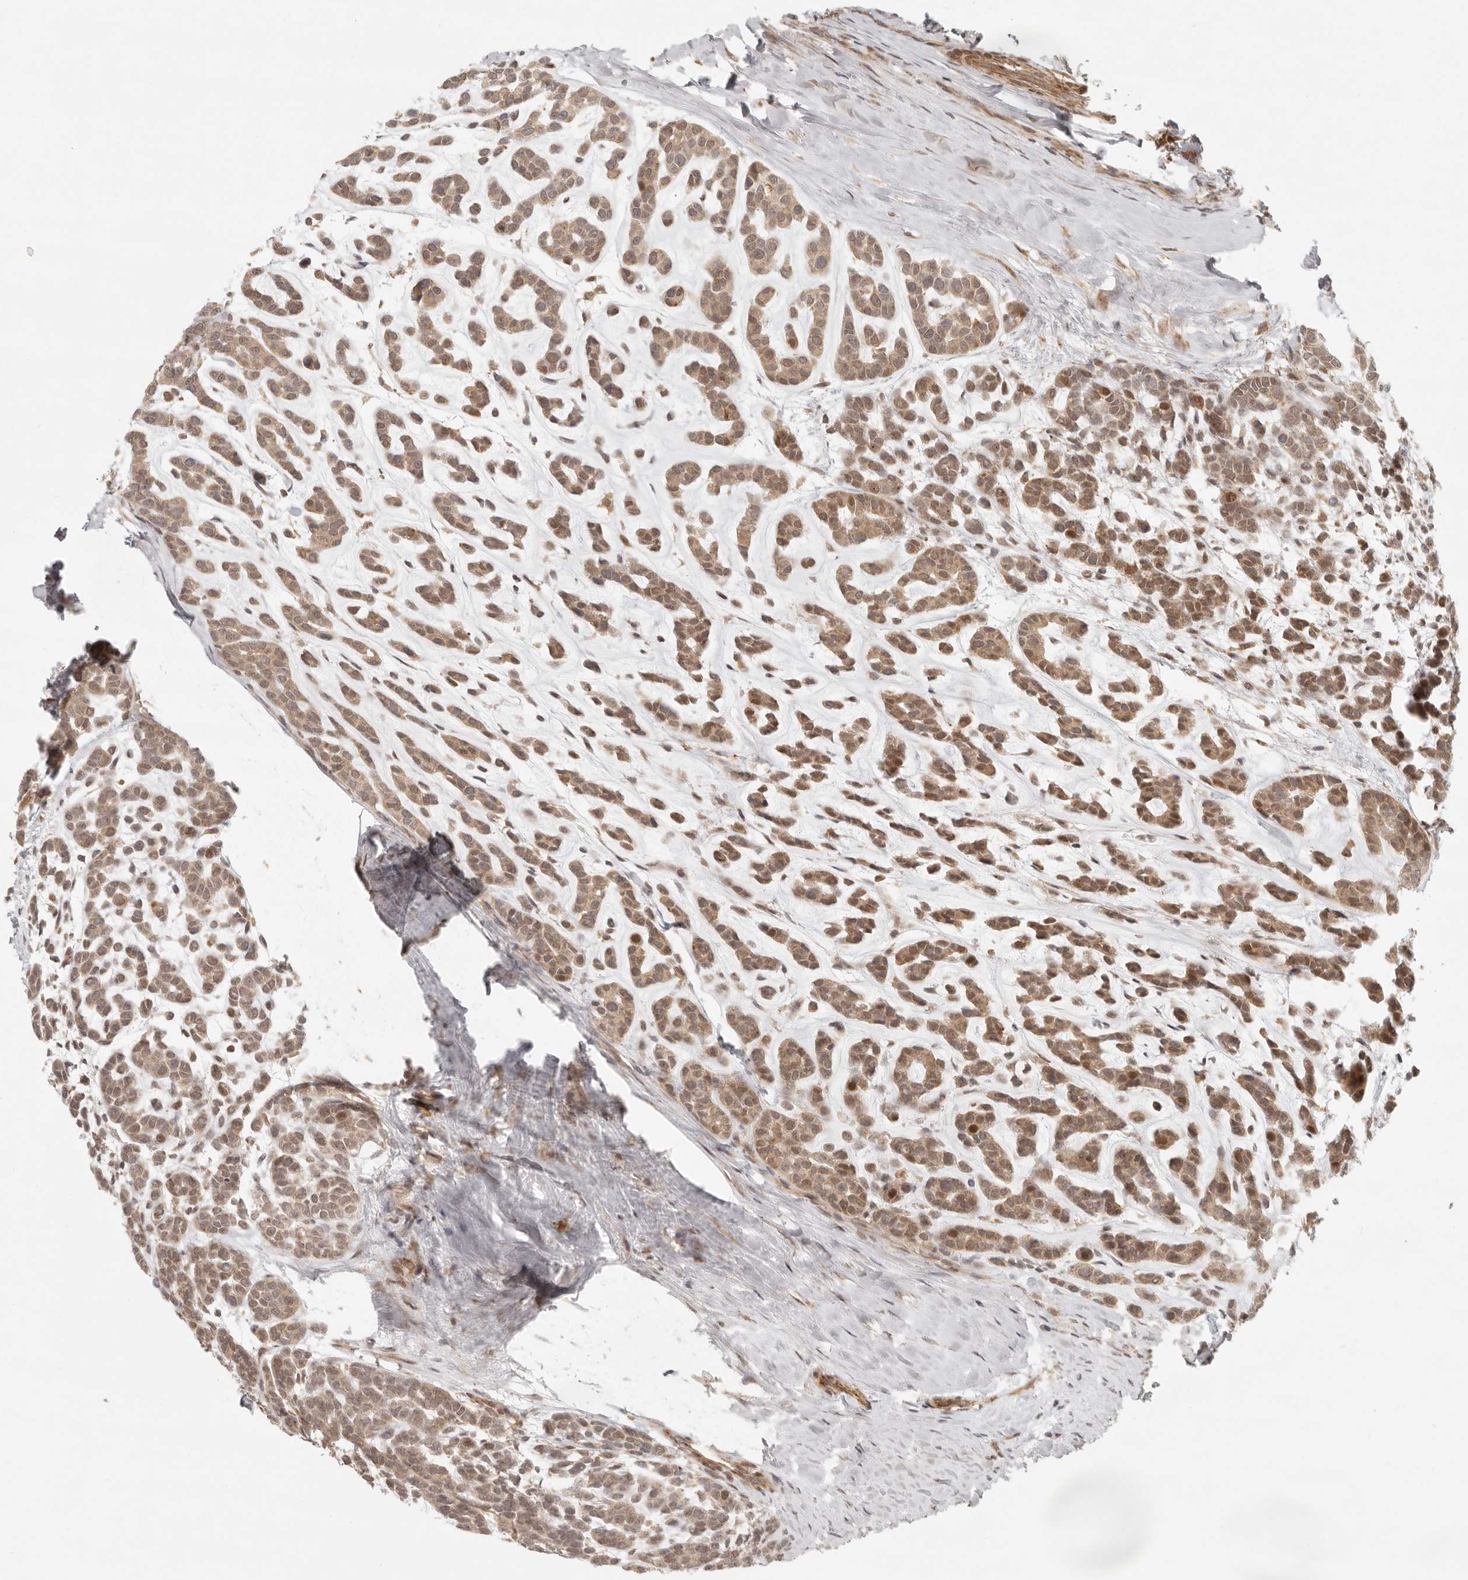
{"staining": {"intensity": "moderate", "quantity": ">75%", "location": "cytoplasmic/membranous,nuclear"}, "tissue": "head and neck cancer", "cell_type": "Tumor cells", "image_type": "cancer", "snomed": [{"axis": "morphology", "description": "Adenocarcinoma, NOS"}, {"axis": "morphology", "description": "Adenoma, NOS"}, {"axis": "topography", "description": "Head-Neck"}], "caption": "This histopathology image displays IHC staining of head and neck cancer, with medium moderate cytoplasmic/membranous and nuclear staining in about >75% of tumor cells.", "gene": "AHDC1", "patient": {"sex": "female", "age": 55}}